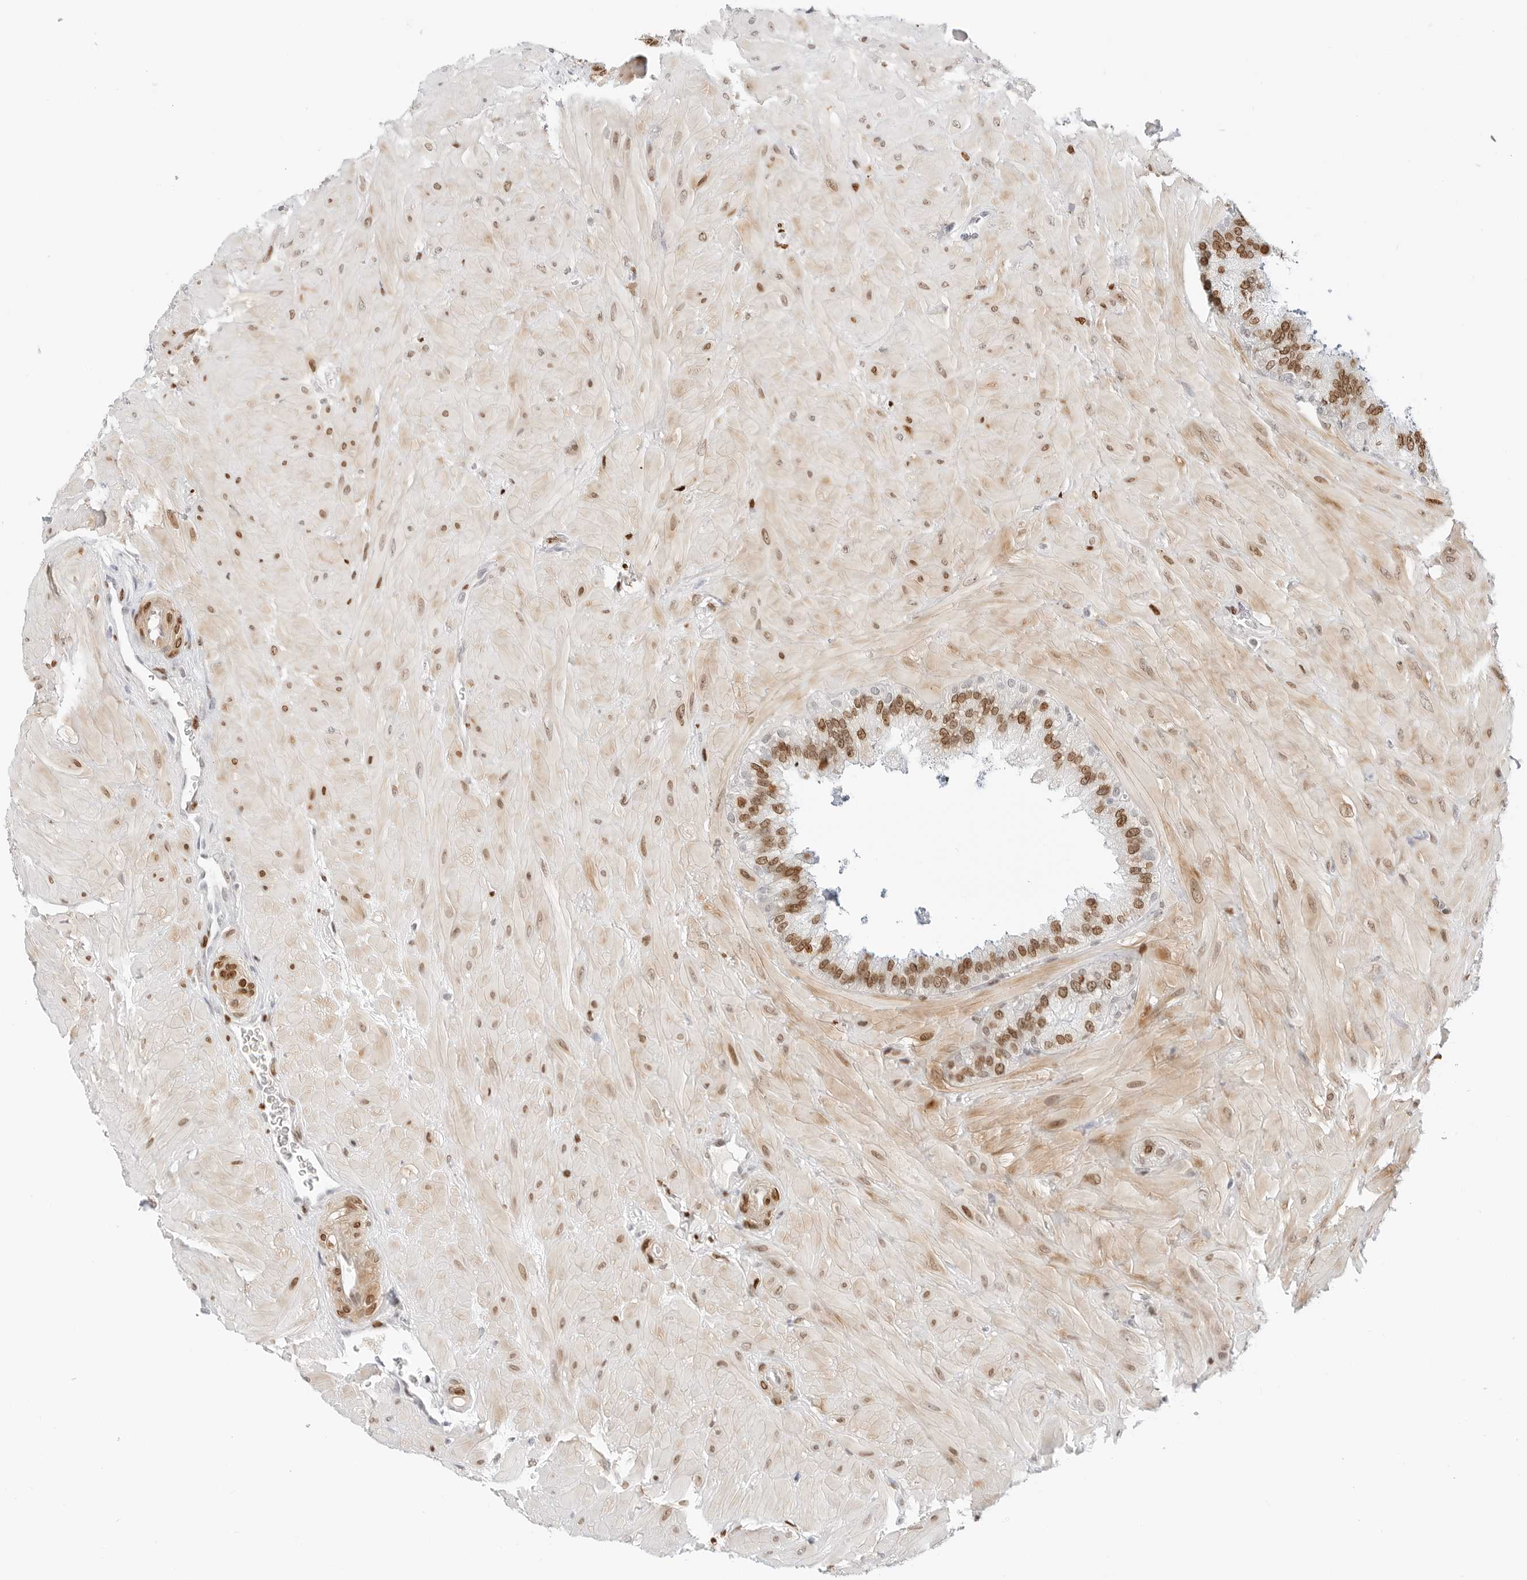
{"staining": {"intensity": "moderate", "quantity": ">75%", "location": "nuclear"}, "tissue": "seminal vesicle", "cell_type": "Glandular cells", "image_type": "normal", "snomed": [{"axis": "morphology", "description": "Normal tissue, NOS"}, {"axis": "topography", "description": "Prostate"}, {"axis": "topography", "description": "Seminal veicle"}], "caption": "Immunohistochemical staining of normal seminal vesicle exhibits moderate nuclear protein staining in approximately >75% of glandular cells. (Stains: DAB (3,3'-diaminobenzidine) in brown, nuclei in blue, Microscopy: brightfield microscopy at high magnification).", "gene": "SPIDR", "patient": {"sex": "male", "age": 51}}